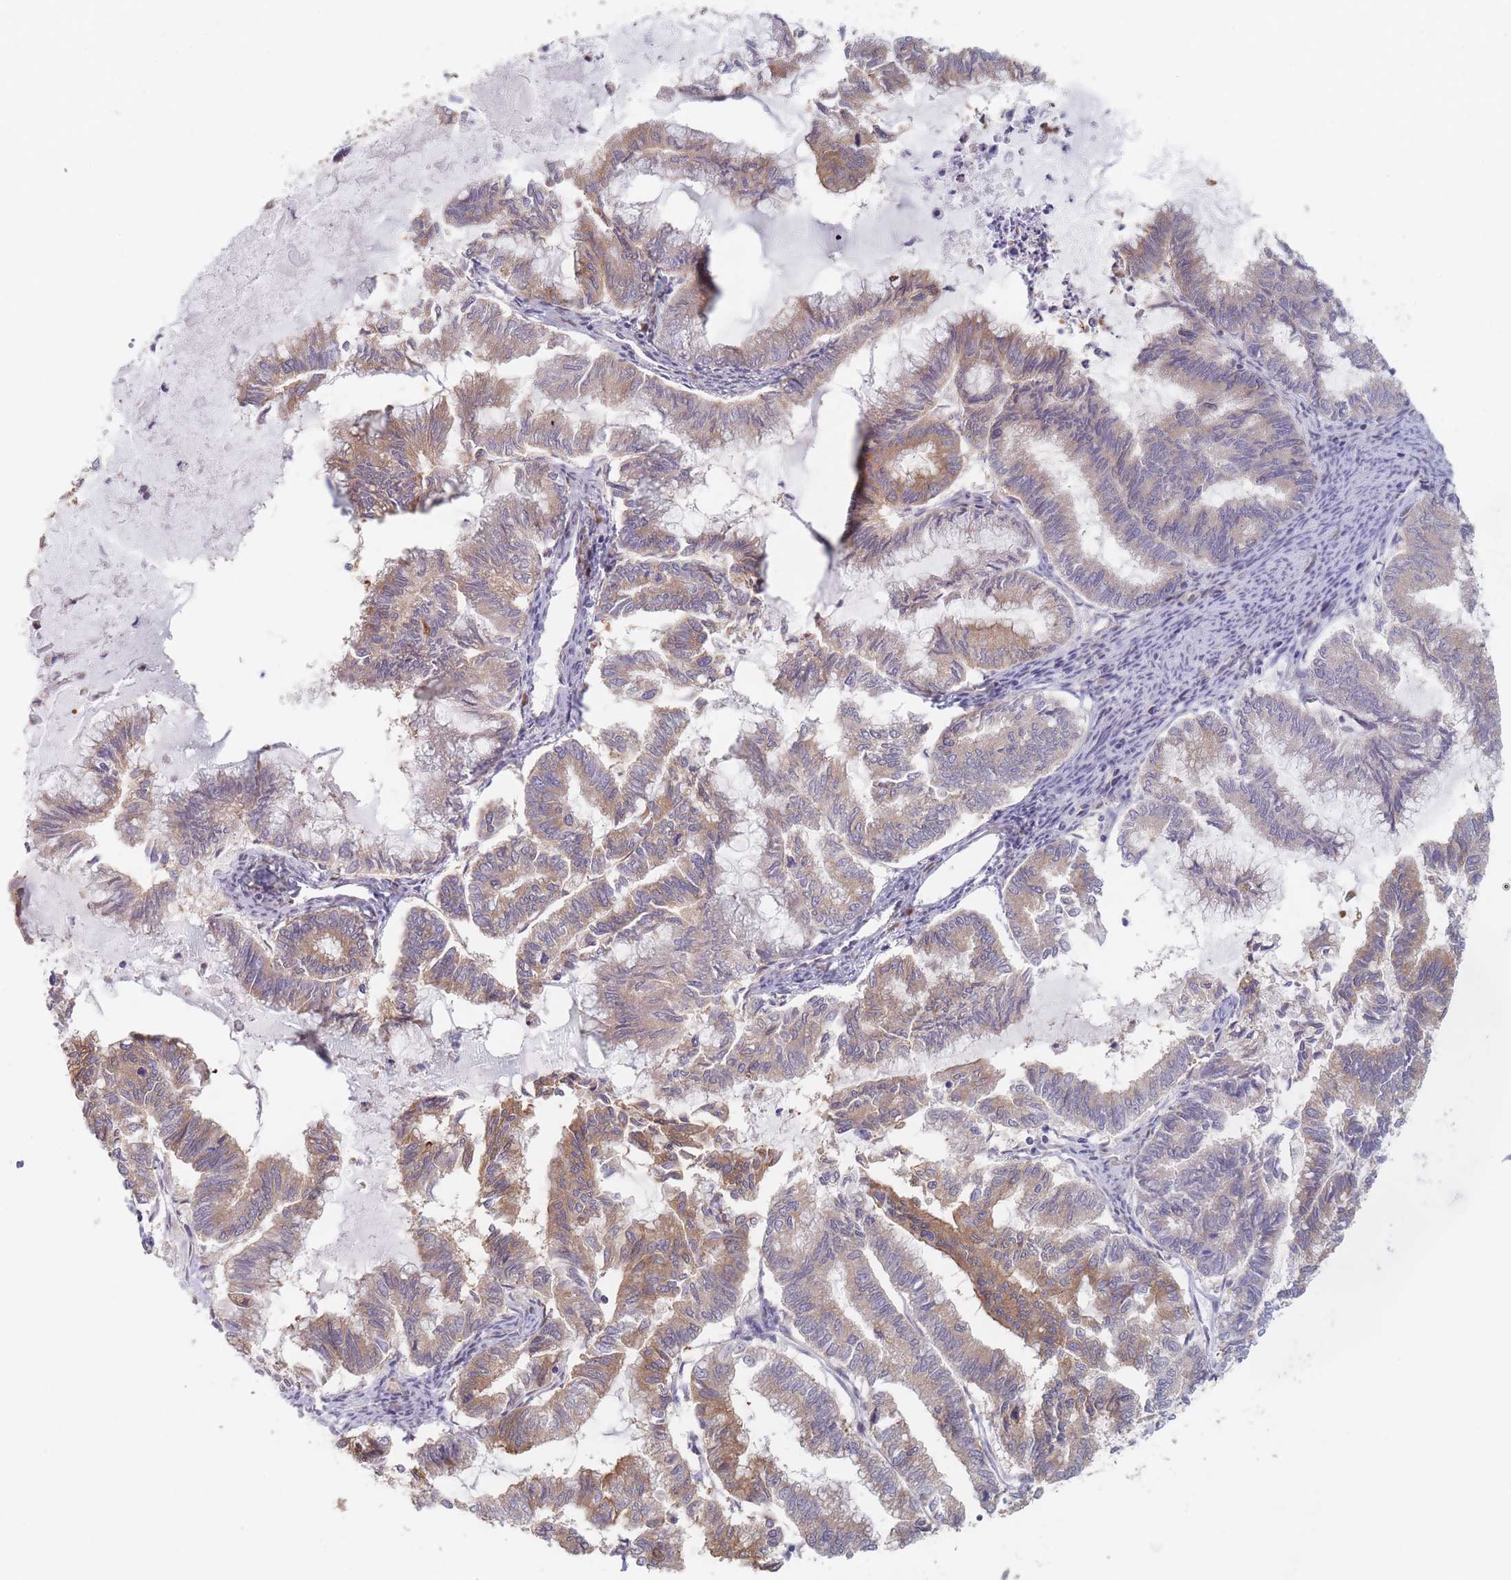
{"staining": {"intensity": "moderate", "quantity": "25%-75%", "location": "cytoplasmic/membranous"}, "tissue": "endometrial cancer", "cell_type": "Tumor cells", "image_type": "cancer", "snomed": [{"axis": "morphology", "description": "Adenocarcinoma, NOS"}, {"axis": "topography", "description": "Endometrium"}], "caption": "A brown stain shows moderate cytoplasmic/membranous expression of a protein in endometrial cancer tumor cells. Using DAB (brown) and hematoxylin (blue) stains, captured at high magnification using brightfield microscopy.", "gene": "EFCC1", "patient": {"sex": "female", "age": 79}}